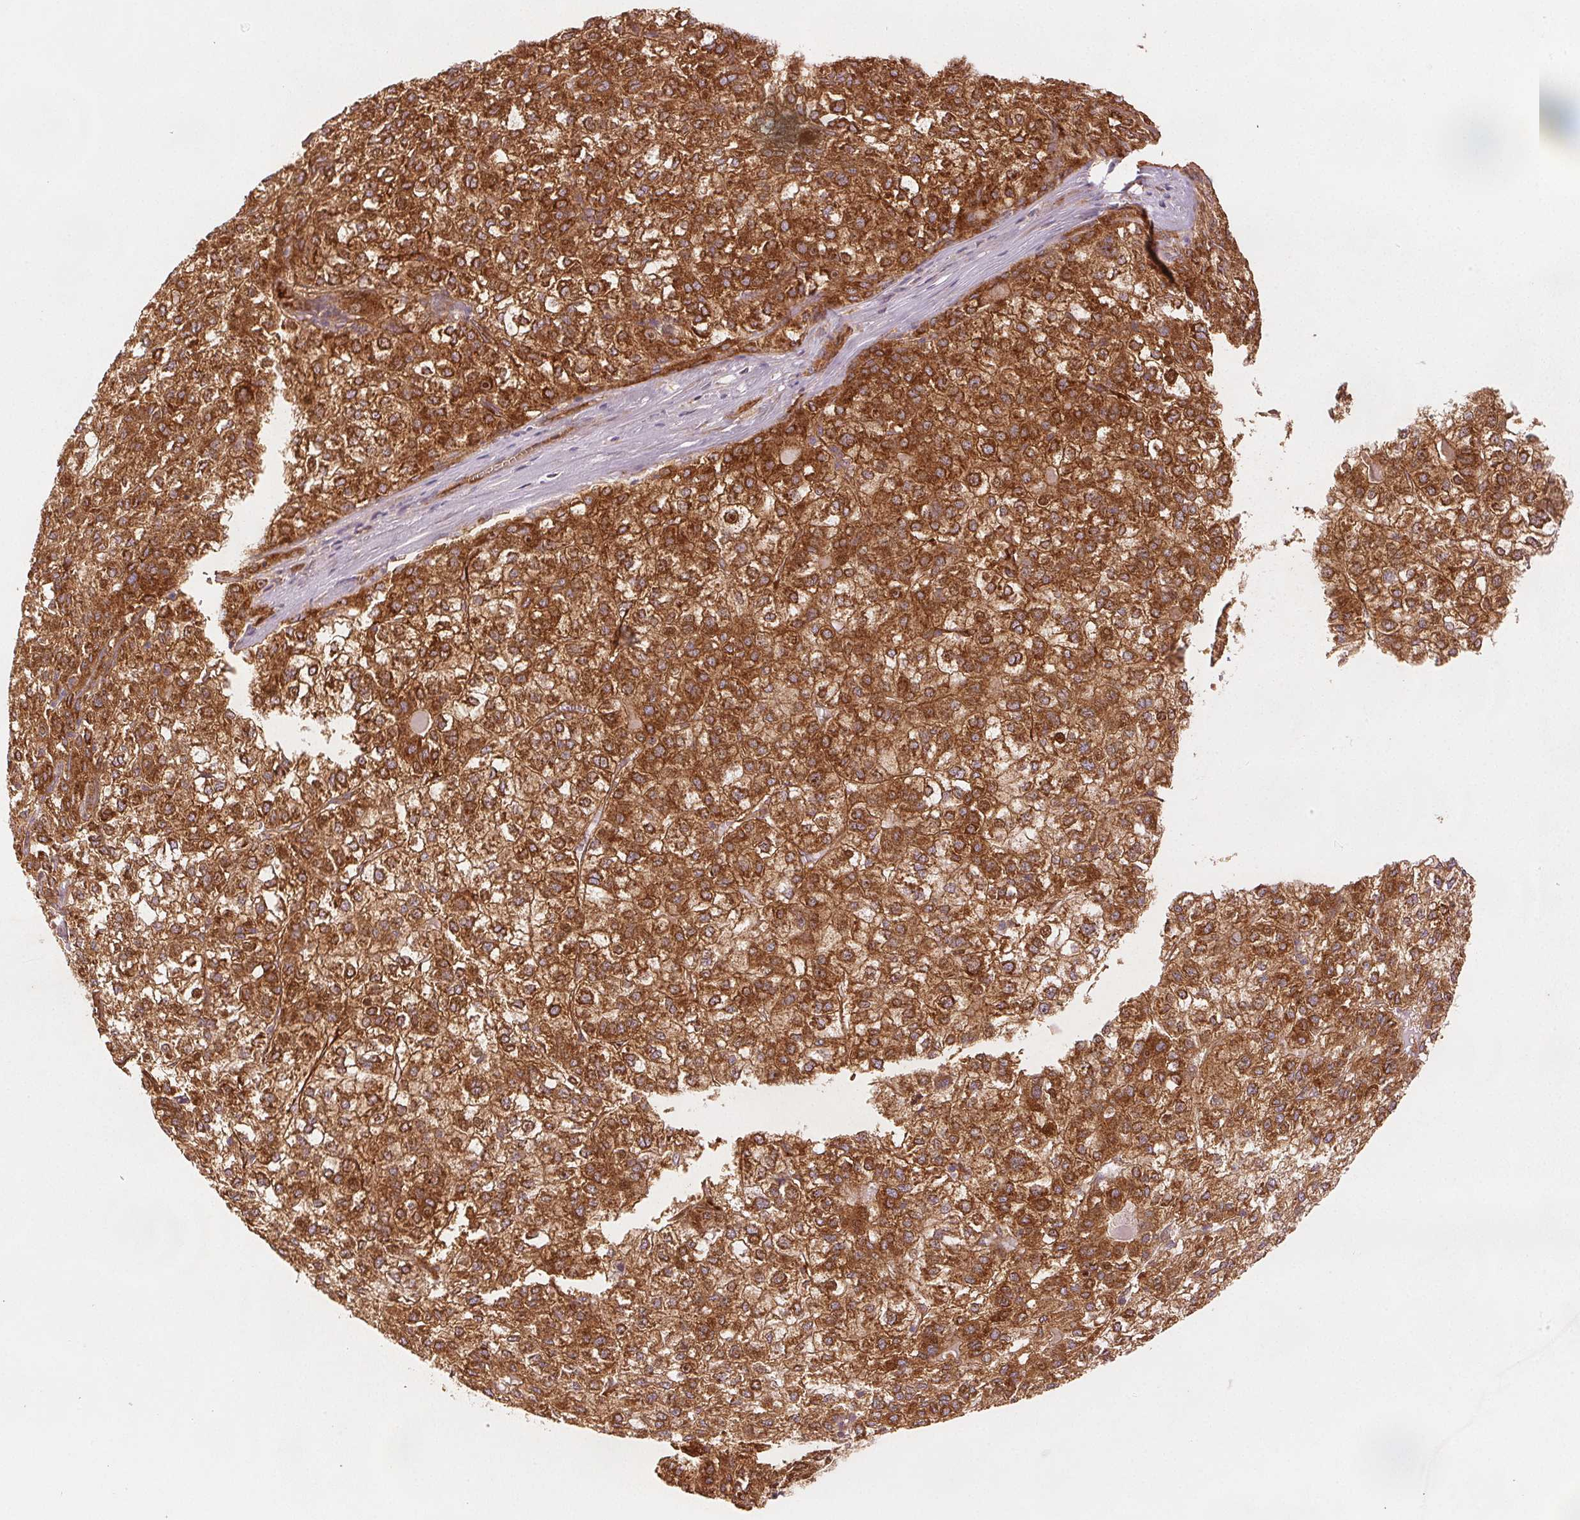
{"staining": {"intensity": "strong", "quantity": ">75%", "location": "cytoplasmic/membranous"}, "tissue": "liver cancer", "cell_type": "Tumor cells", "image_type": "cancer", "snomed": [{"axis": "morphology", "description": "Carcinoma, Hepatocellular, NOS"}, {"axis": "topography", "description": "Liver"}], "caption": "DAB immunohistochemical staining of liver cancer demonstrates strong cytoplasmic/membranous protein expression in about >75% of tumor cells. The protein of interest is shown in brown color, while the nuclei are stained blue.", "gene": "DIAPH2", "patient": {"sex": "female", "age": 43}}